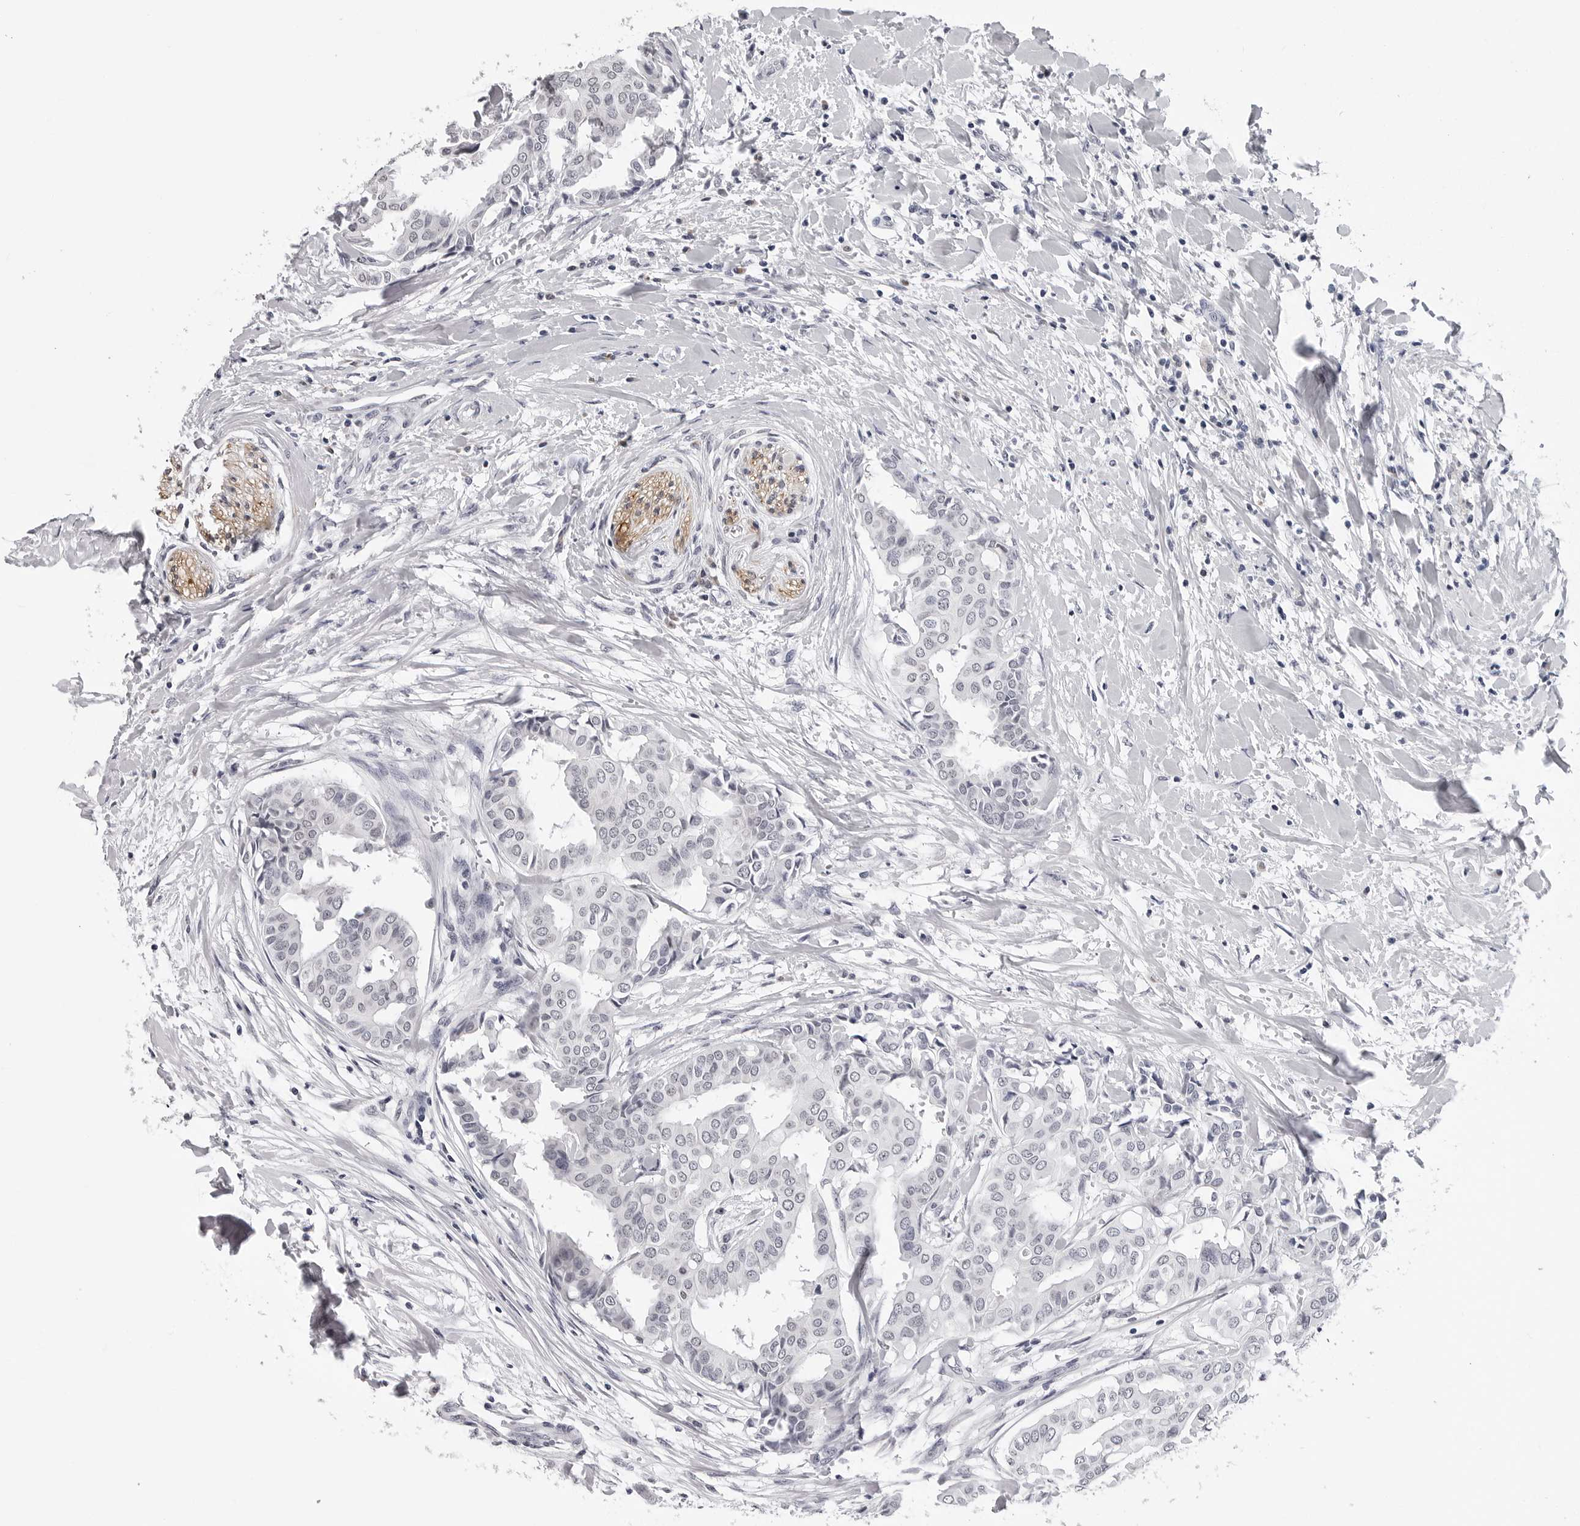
{"staining": {"intensity": "negative", "quantity": "none", "location": "none"}, "tissue": "head and neck cancer", "cell_type": "Tumor cells", "image_type": "cancer", "snomed": [{"axis": "morphology", "description": "Adenocarcinoma, NOS"}, {"axis": "topography", "description": "Salivary gland"}, {"axis": "topography", "description": "Head-Neck"}], "caption": "Tumor cells show no significant protein staining in head and neck adenocarcinoma. (DAB (3,3'-diaminobenzidine) immunohistochemistry, high magnification).", "gene": "GNL2", "patient": {"sex": "female", "age": 59}}